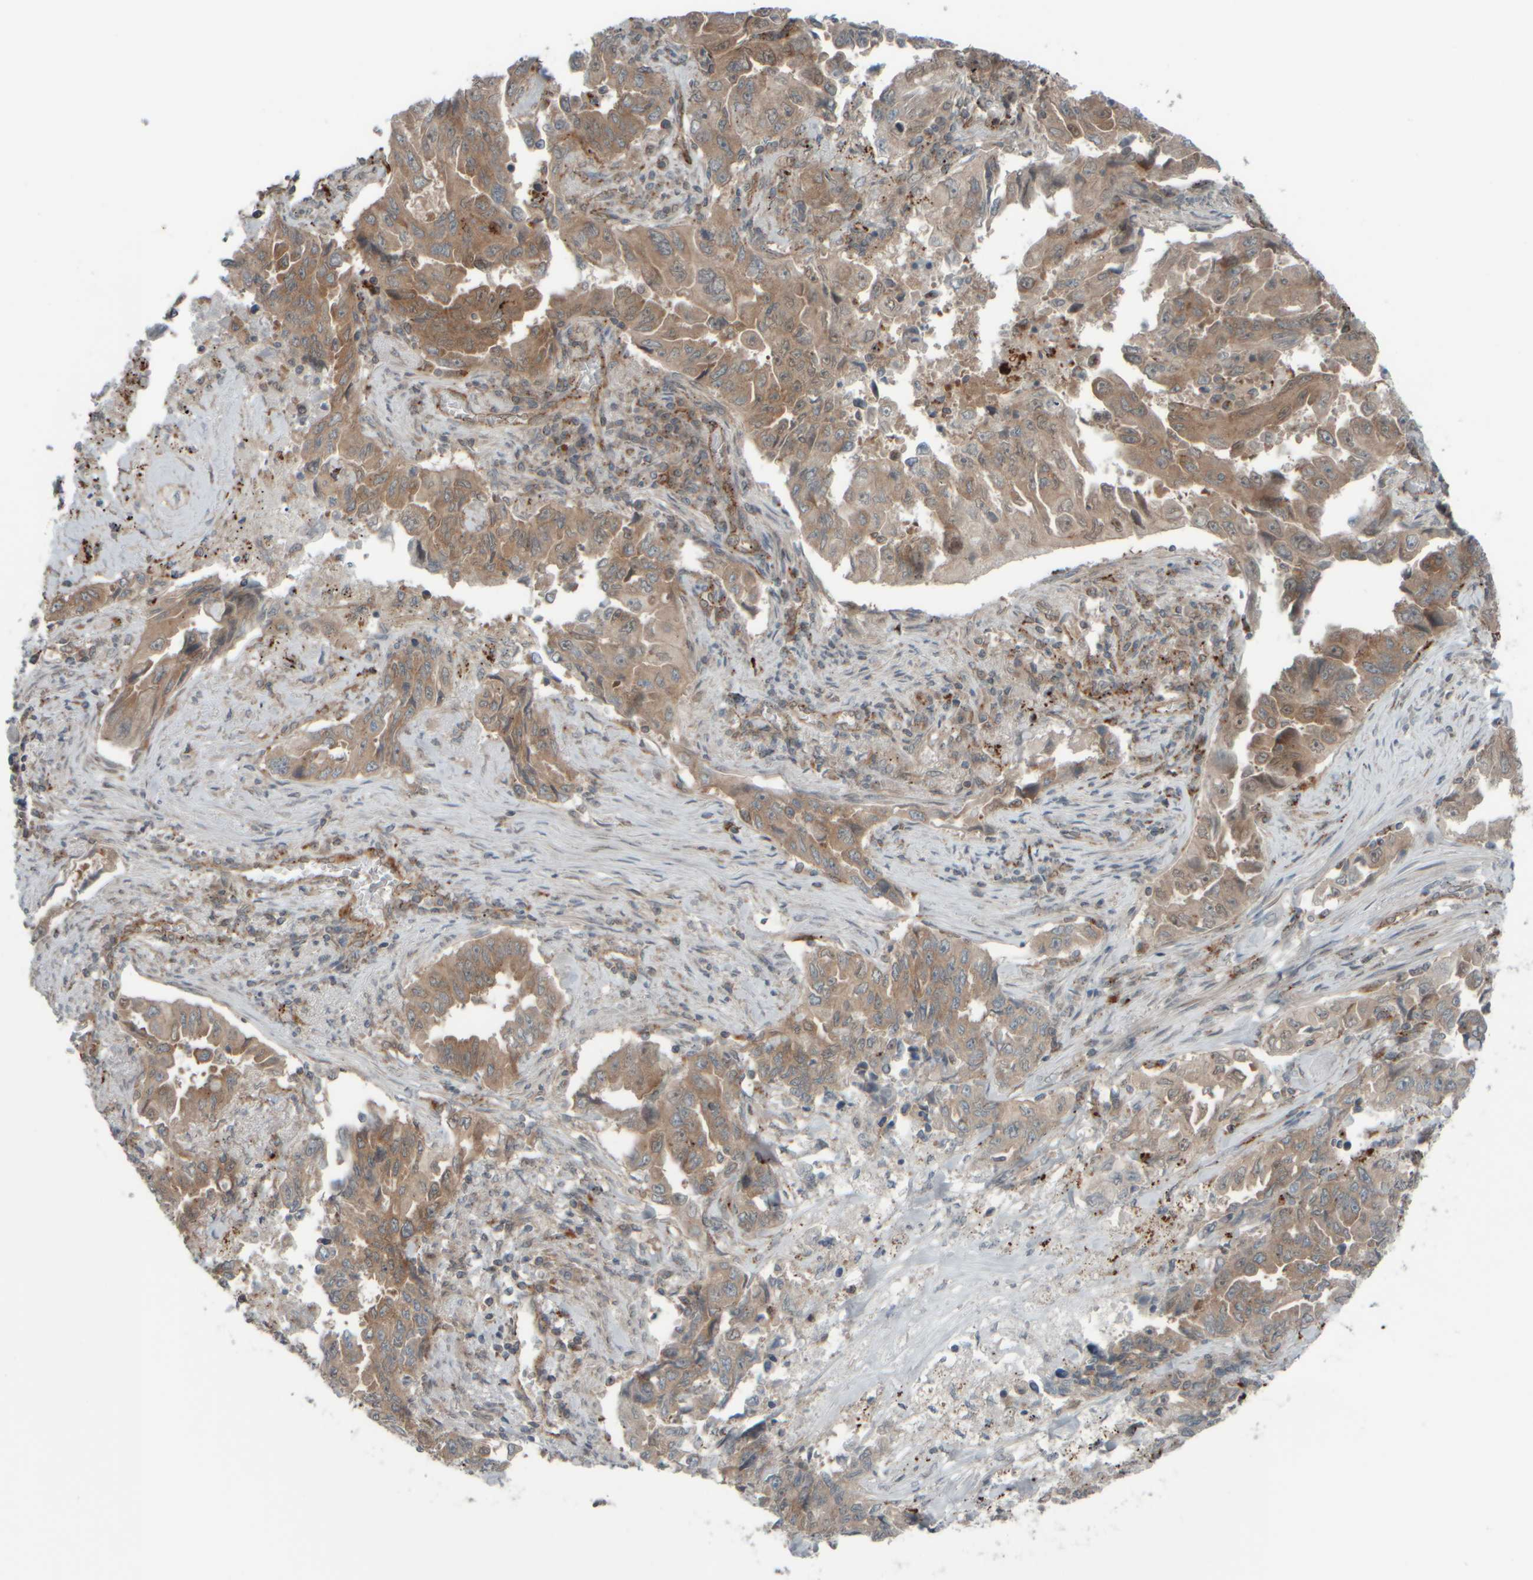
{"staining": {"intensity": "weak", "quantity": ">75%", "location": "cytoplasmic/membranous"}, "tissue": "lung cancer", "cell_type": "Tumor cells", "image_type": "cancer", "snomed": [{"axis": "morphology", "description": "Adenocarcinoma, NOS"}, {"axis": "topography", "description": "Lung"}], "caption": "An immunohistochemistry (IHC) photomicrograph of tumor tissue is shown. Protein staining in brown shows weak cytoplasmic/membranous positivity in lung cancer within tumor cells.", "gene": "GIGYF1", "patient": {"sex": "female", "age": 51}}